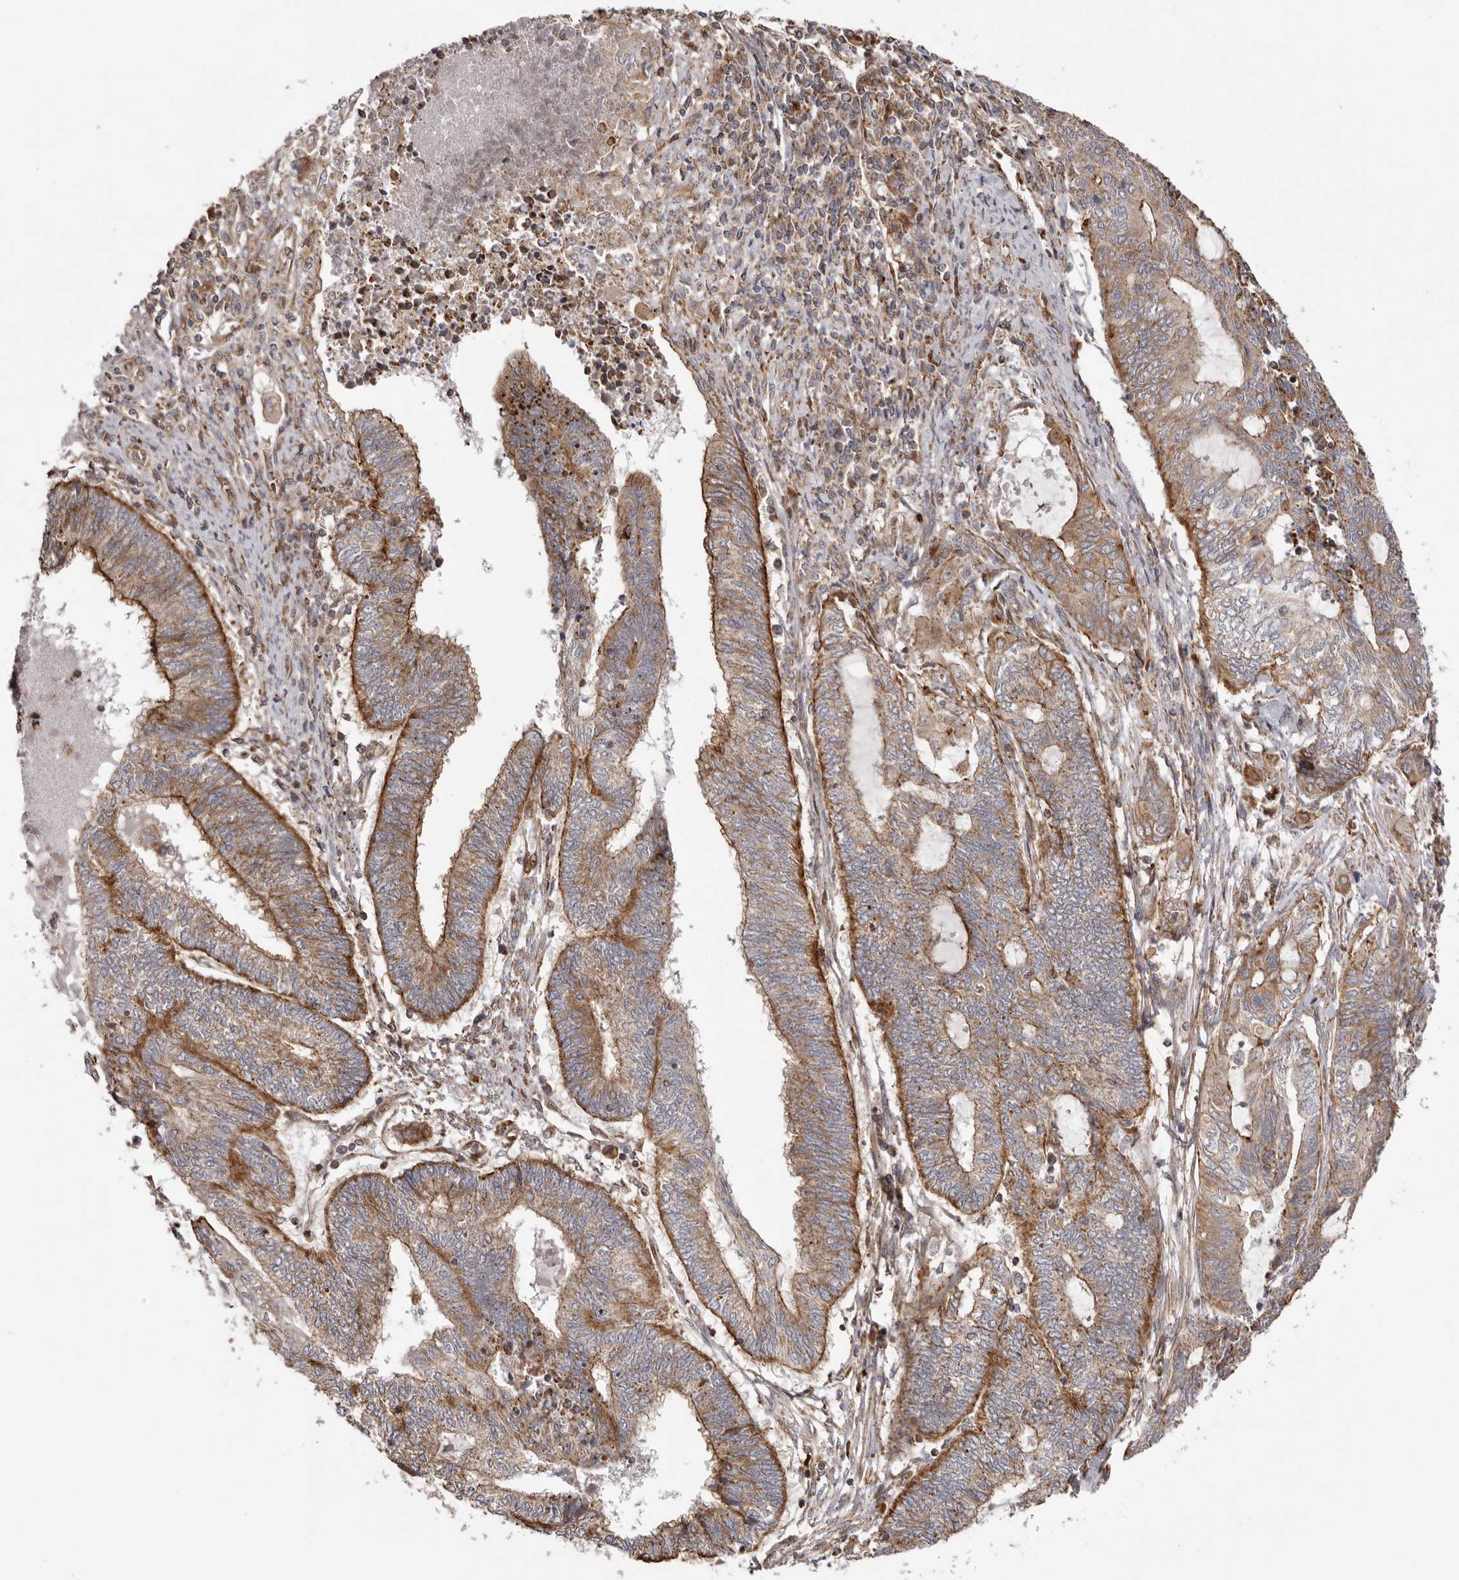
{"staining": {"intensity": "moderate", "quantity": ">75%", "location": "cytoplasmic/membranous"}, "tissue": "endometrial cancer", "cell_type": "Tumor cells", "image_type": "cancer", "snomed": [{"axis": "morphology", "description": "Adenocarcinoma, NOS"}, {"axis": "topography", "description": "Uterus"}, {"axis": "topography", "description": "Endometrium"}], "caption": "Immunohistochemistry histopathology image of endometrial adenocarcinoma stained for a protein (brown), which exhibits medium levels of moderate cytoplasmic/membranous staining in about >75% of tumor cells.", "gene": "NUP43", "patient": {"sex": "female", "age": 70}}